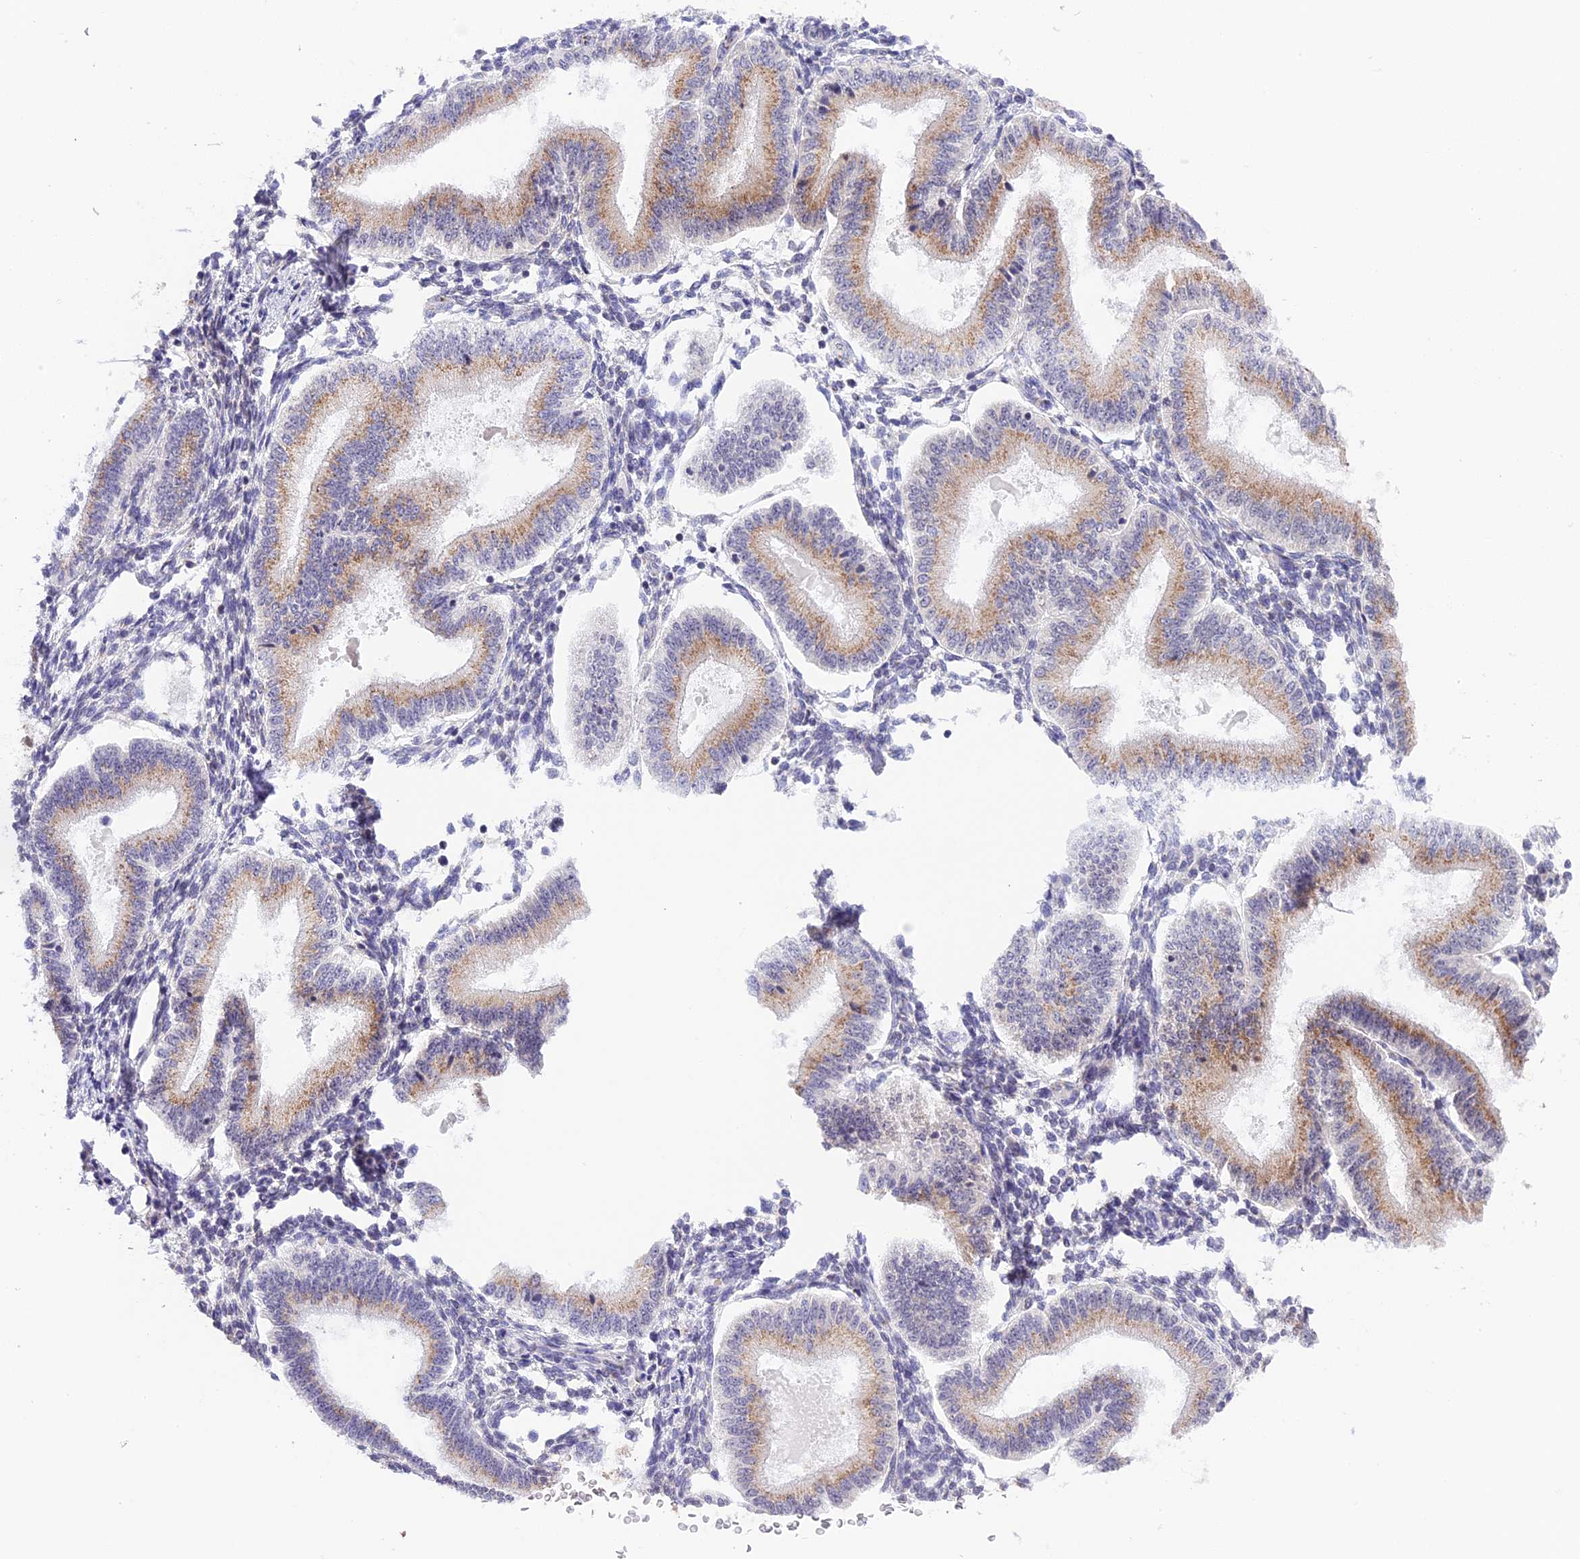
{"staining": {"intensity": "weak", "quantity": "<25%", "location": "cytoplasmic/membranous,nuclear"}, "tissue": "endometrium", "cell_type": "Cells in endometrial stroma", "image_type": "normal", "snomed": [{"axis": "morphology", "description": "Normal tissue, NOS"}, {"axis": "topography", "description": "Endometrium"}], "caption": "This image is of unremarkable endometrium stained with immunohistochemistry (IHC) to label a protein in brown with the nuclei are counter-stained blue. There is no expression in cells in endometrial stroma.", "gene": "HEATR5B", "patient": {"sex": "female", "age": 39}}